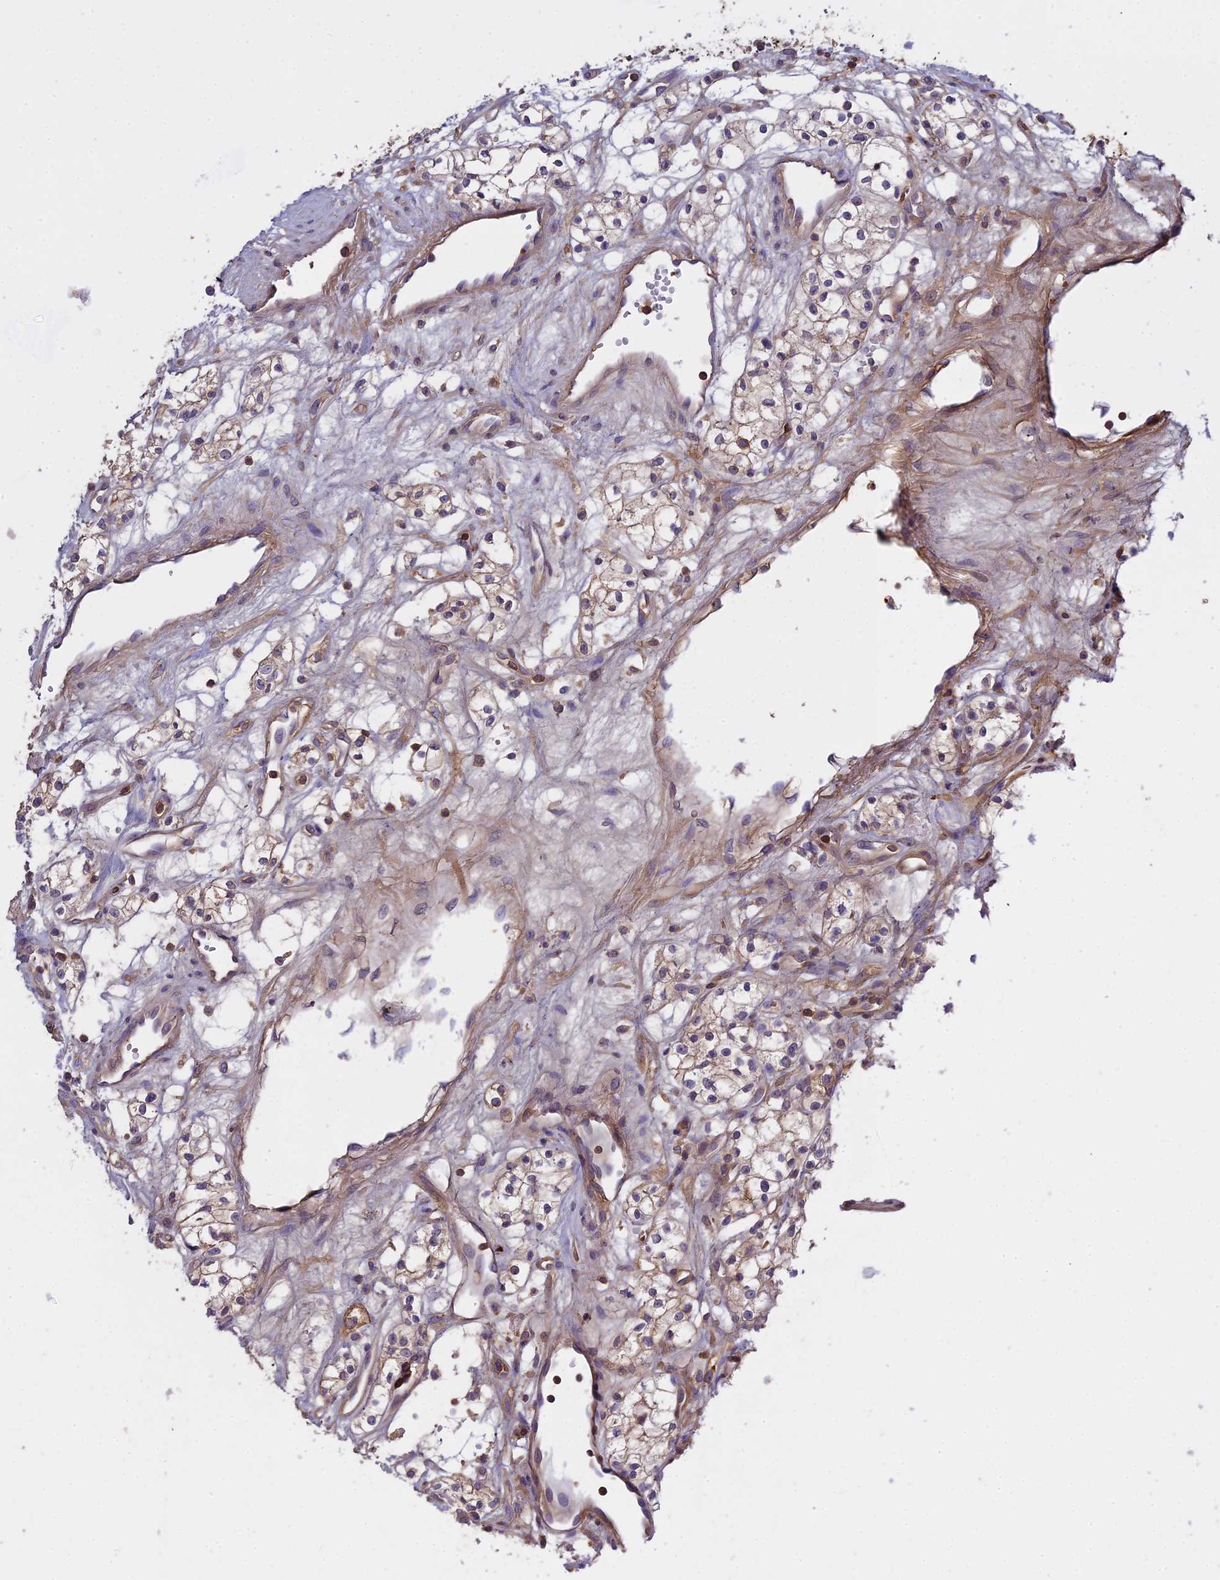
{"staining": {"intensity": "negative", "quantity": "none", "location": "none"}, "tissue": "renal cancer", "cell_type": "Tumor cells", "image_type": "cancer", "snomed": [{"axis": "morphology", "description": "Adenocarcinoma, NOS"}, {"axis": "topography", "description": "Kidney"}], "caption": "Immunohistochemistry of renal cancer demonstrates no expression in tumor cells.", "gene": "CFAP119", "patient": {"sex": "male", "age": 59}}